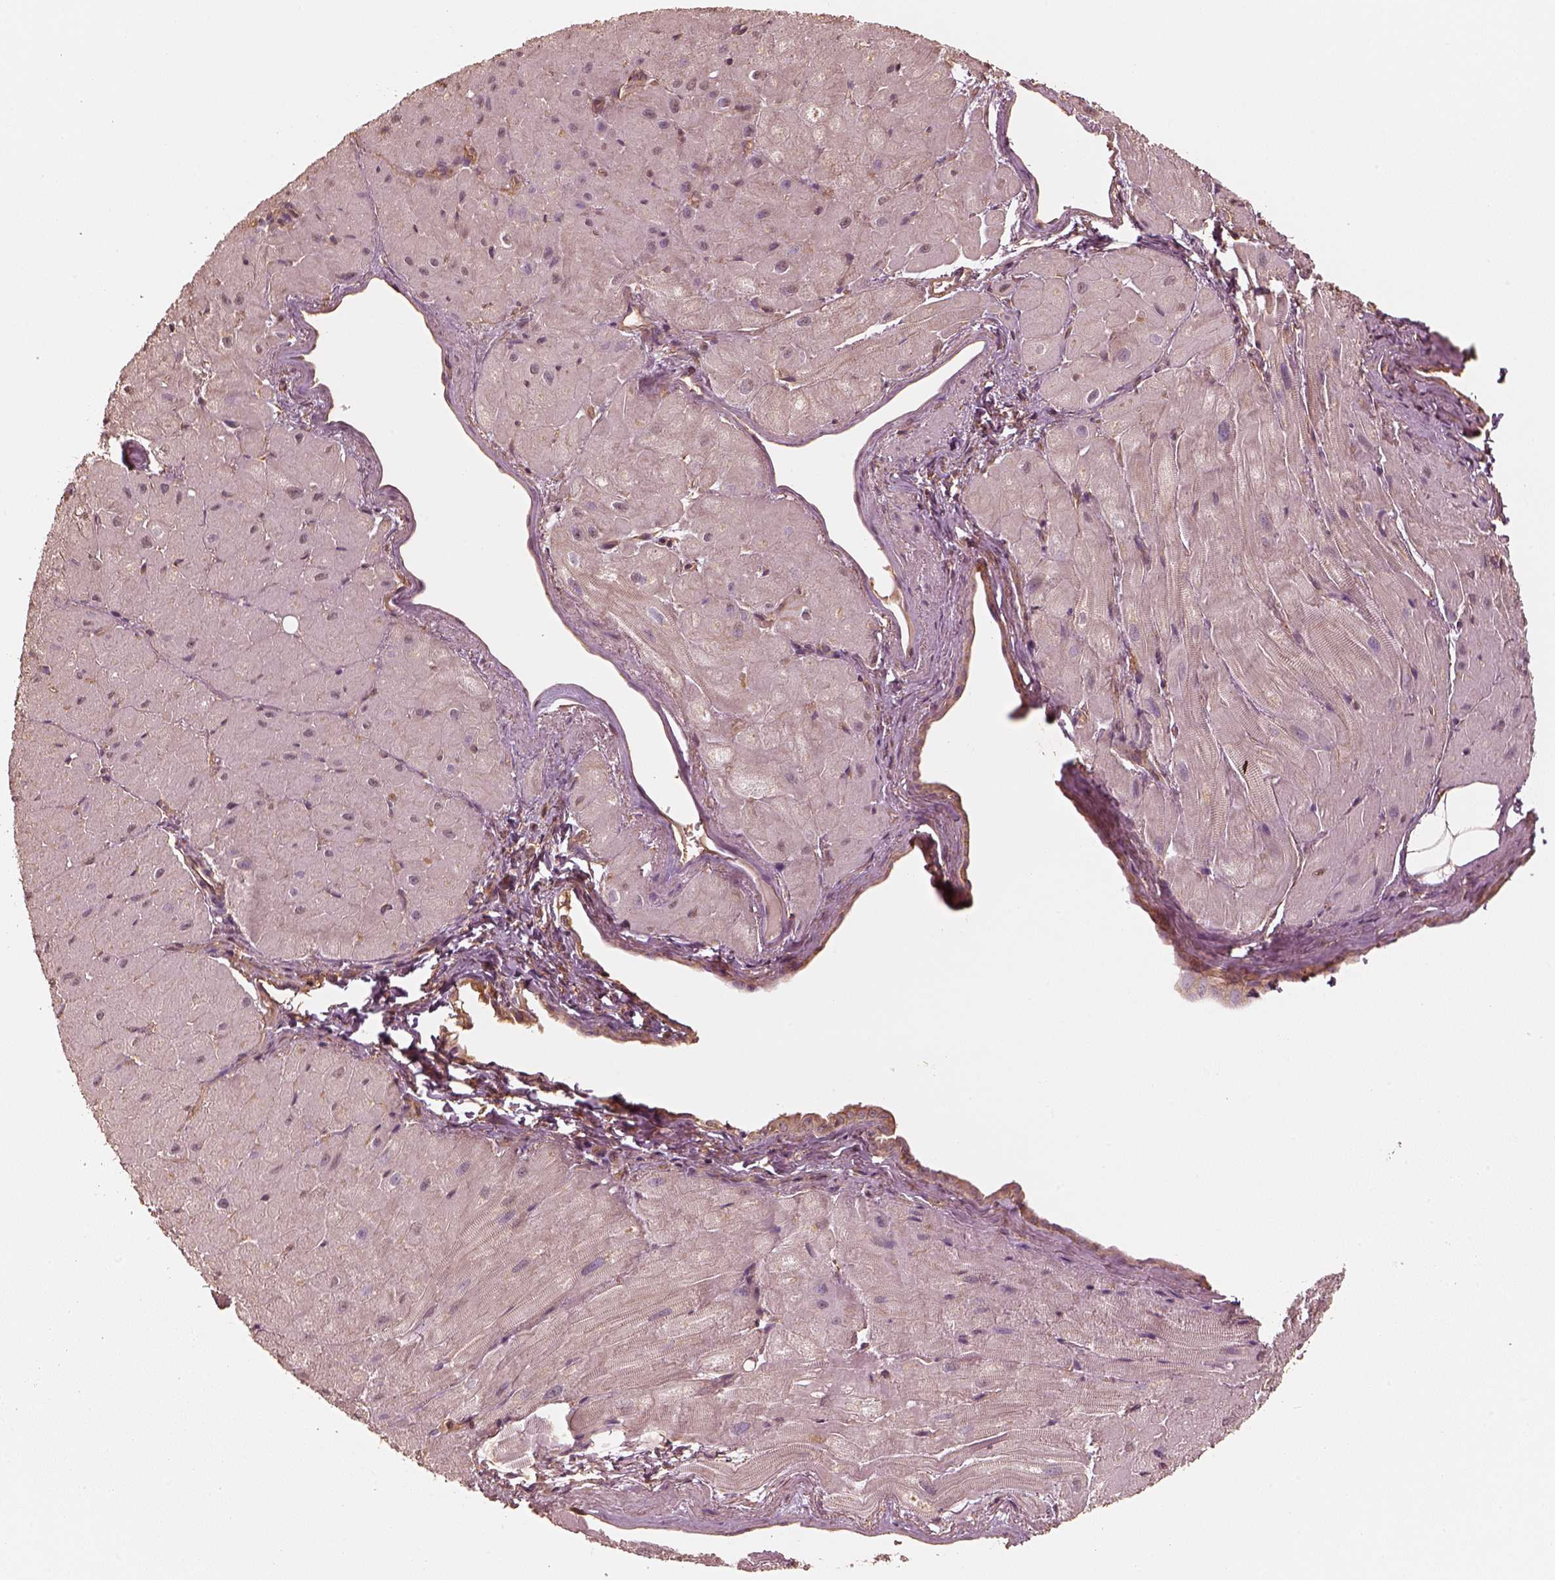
{"staining": {"intensity": "negative", "quantity": "none", "location": "none"}, "tissue": "heart muscle", "cell_type": "Cardiomyocytes", "image_type": "normal", "snomed": [{"axis": "morphology", "description": "Normal tissue, NOS"}, {"axis": "topography", "description": "Heart"}], "caption": "Immunohistochemistry of benign human heart muscle displays no positivity in cardiomyocytes.", "gene": "WDR7", "patient": {"sex": "male", "age": 62}}